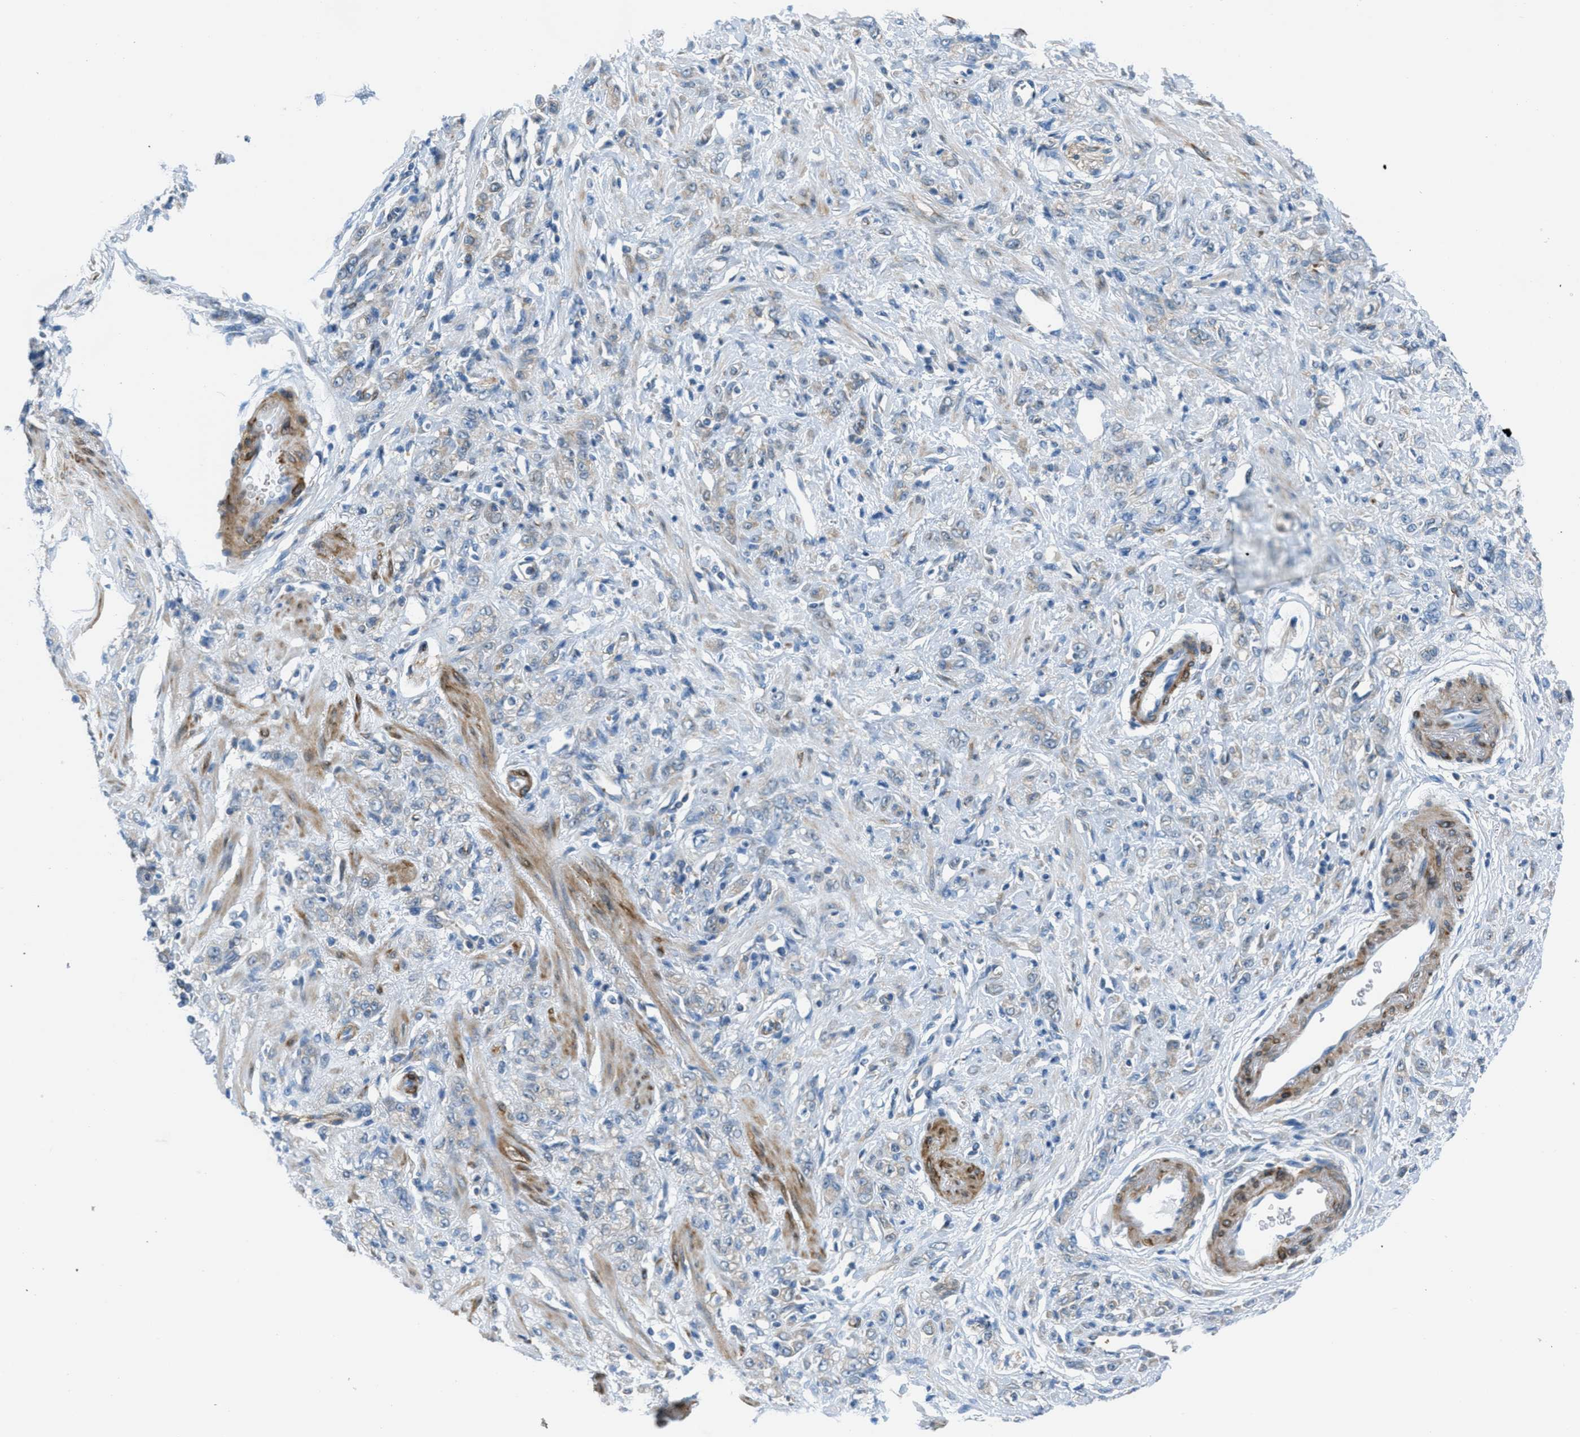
{"staining": {"intensity": "weak", "quantity": "<25%", "location": "cytoplasmic/membranous"}, "tissue": "stomach cancer", "cell_type": "Tumor cells", "image_type": "cancer", "snomed": [{"axis": "morphology", "description": "Normal tissue, NOS"}, {"axis": "morphology", "description": "Adenocarcinoma, NOS"}, {"axis": "topography", "description": "Stomach"}], "caption": "DAB immunohistochemical staining of human stomach cancer (adenocarcinoma) displays no significant positivity in tumor cells. Nuclei are stained in blue.", "gene": "MAPRE2", "patient": {"sex": "male", "age": 82}}